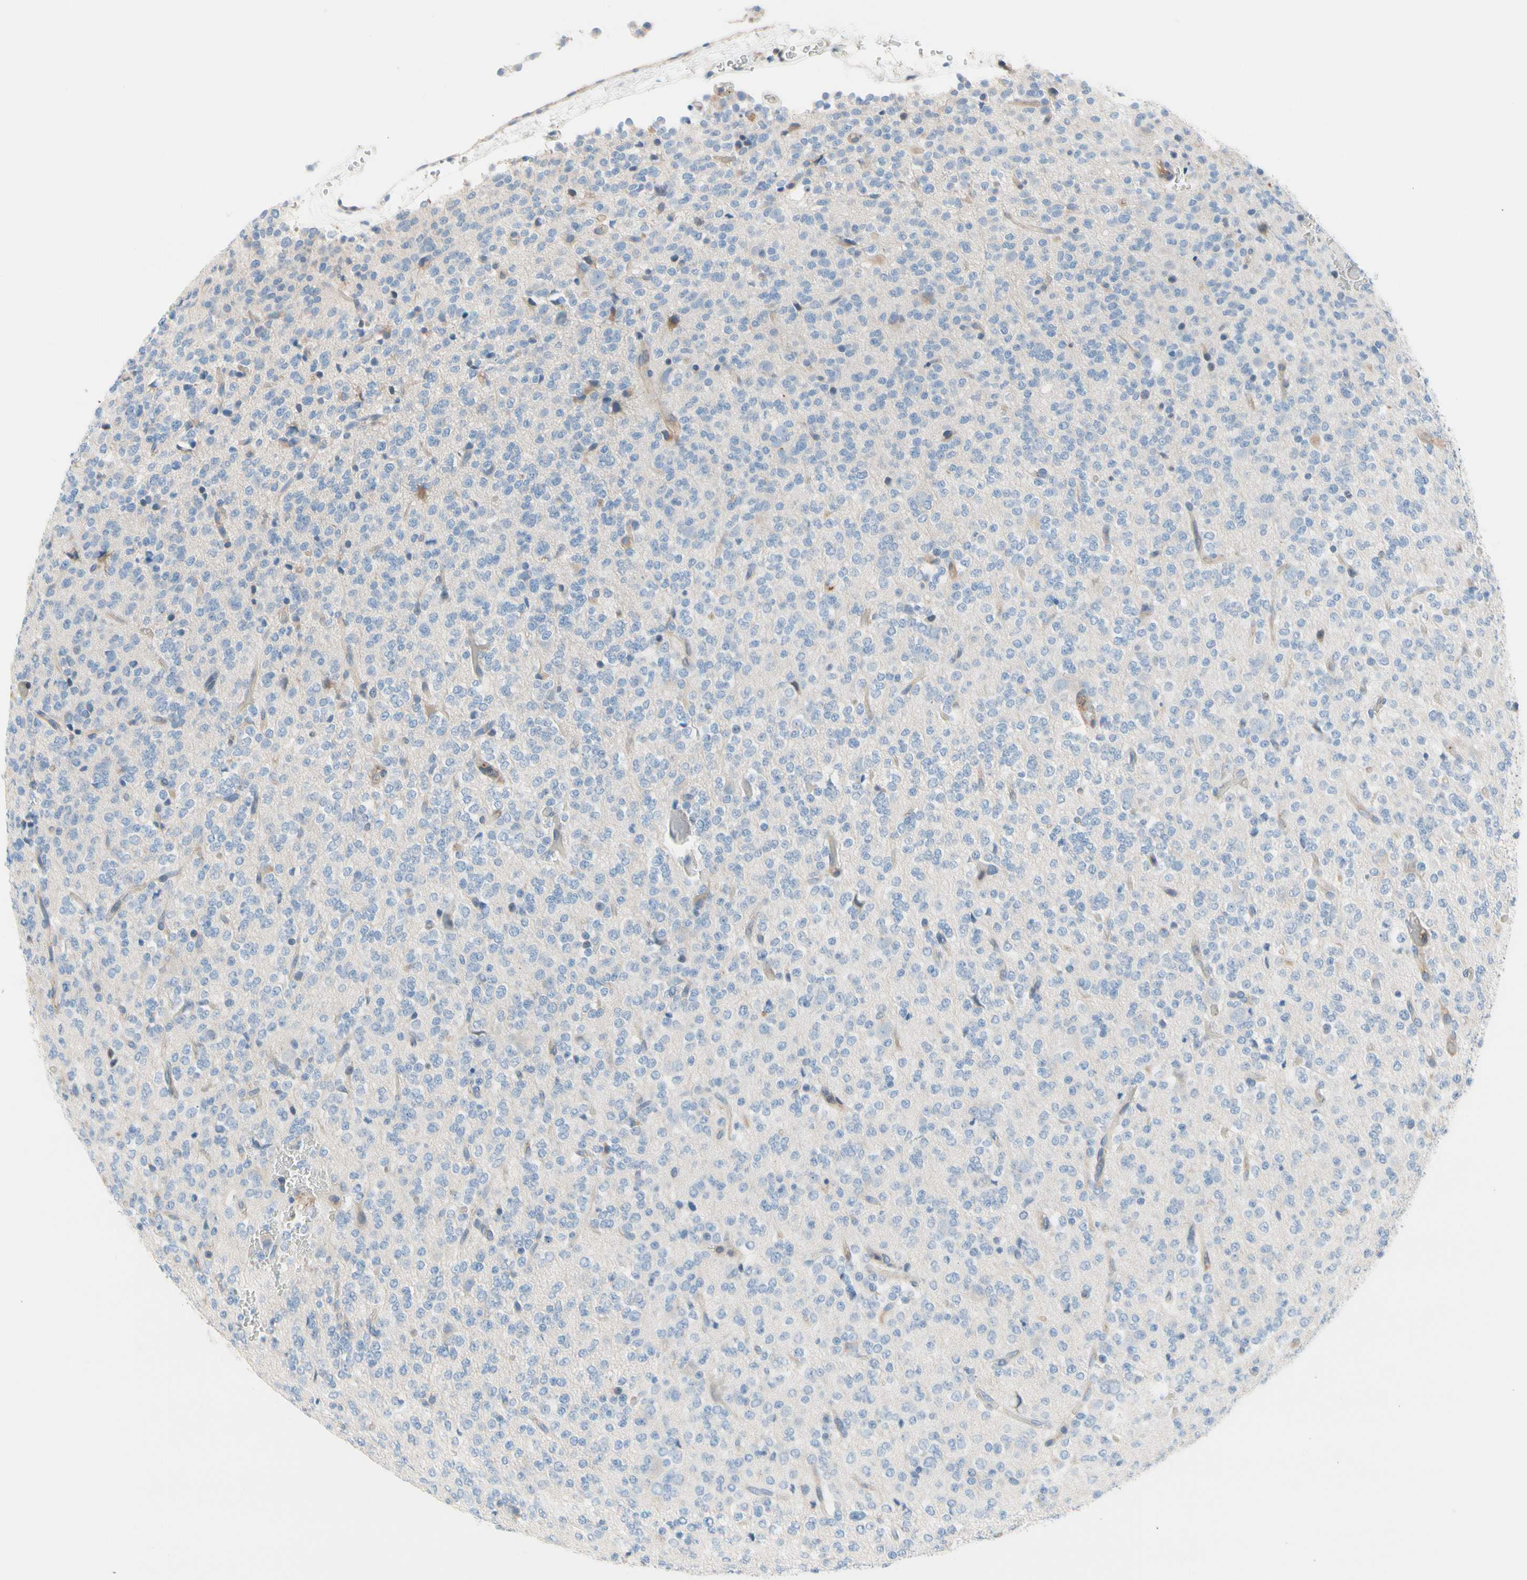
{"staining": {"intensity": "negative", "quantity": "none", "location": "none"}, "tissue": "glioma", "cell_type": "Tumor cells", "image_type": "cancer", "snomed": [{"axis": "morphology", "description": "Glioma, malignant, Low grade"}, {"axis": "topography", "description": "Brain"}], "caption": "Tumor cells show no significant expression in low-grade glioma (malignant).", "gene": "MAP3K3", "patient": {"sex": "male", "age": 38}}